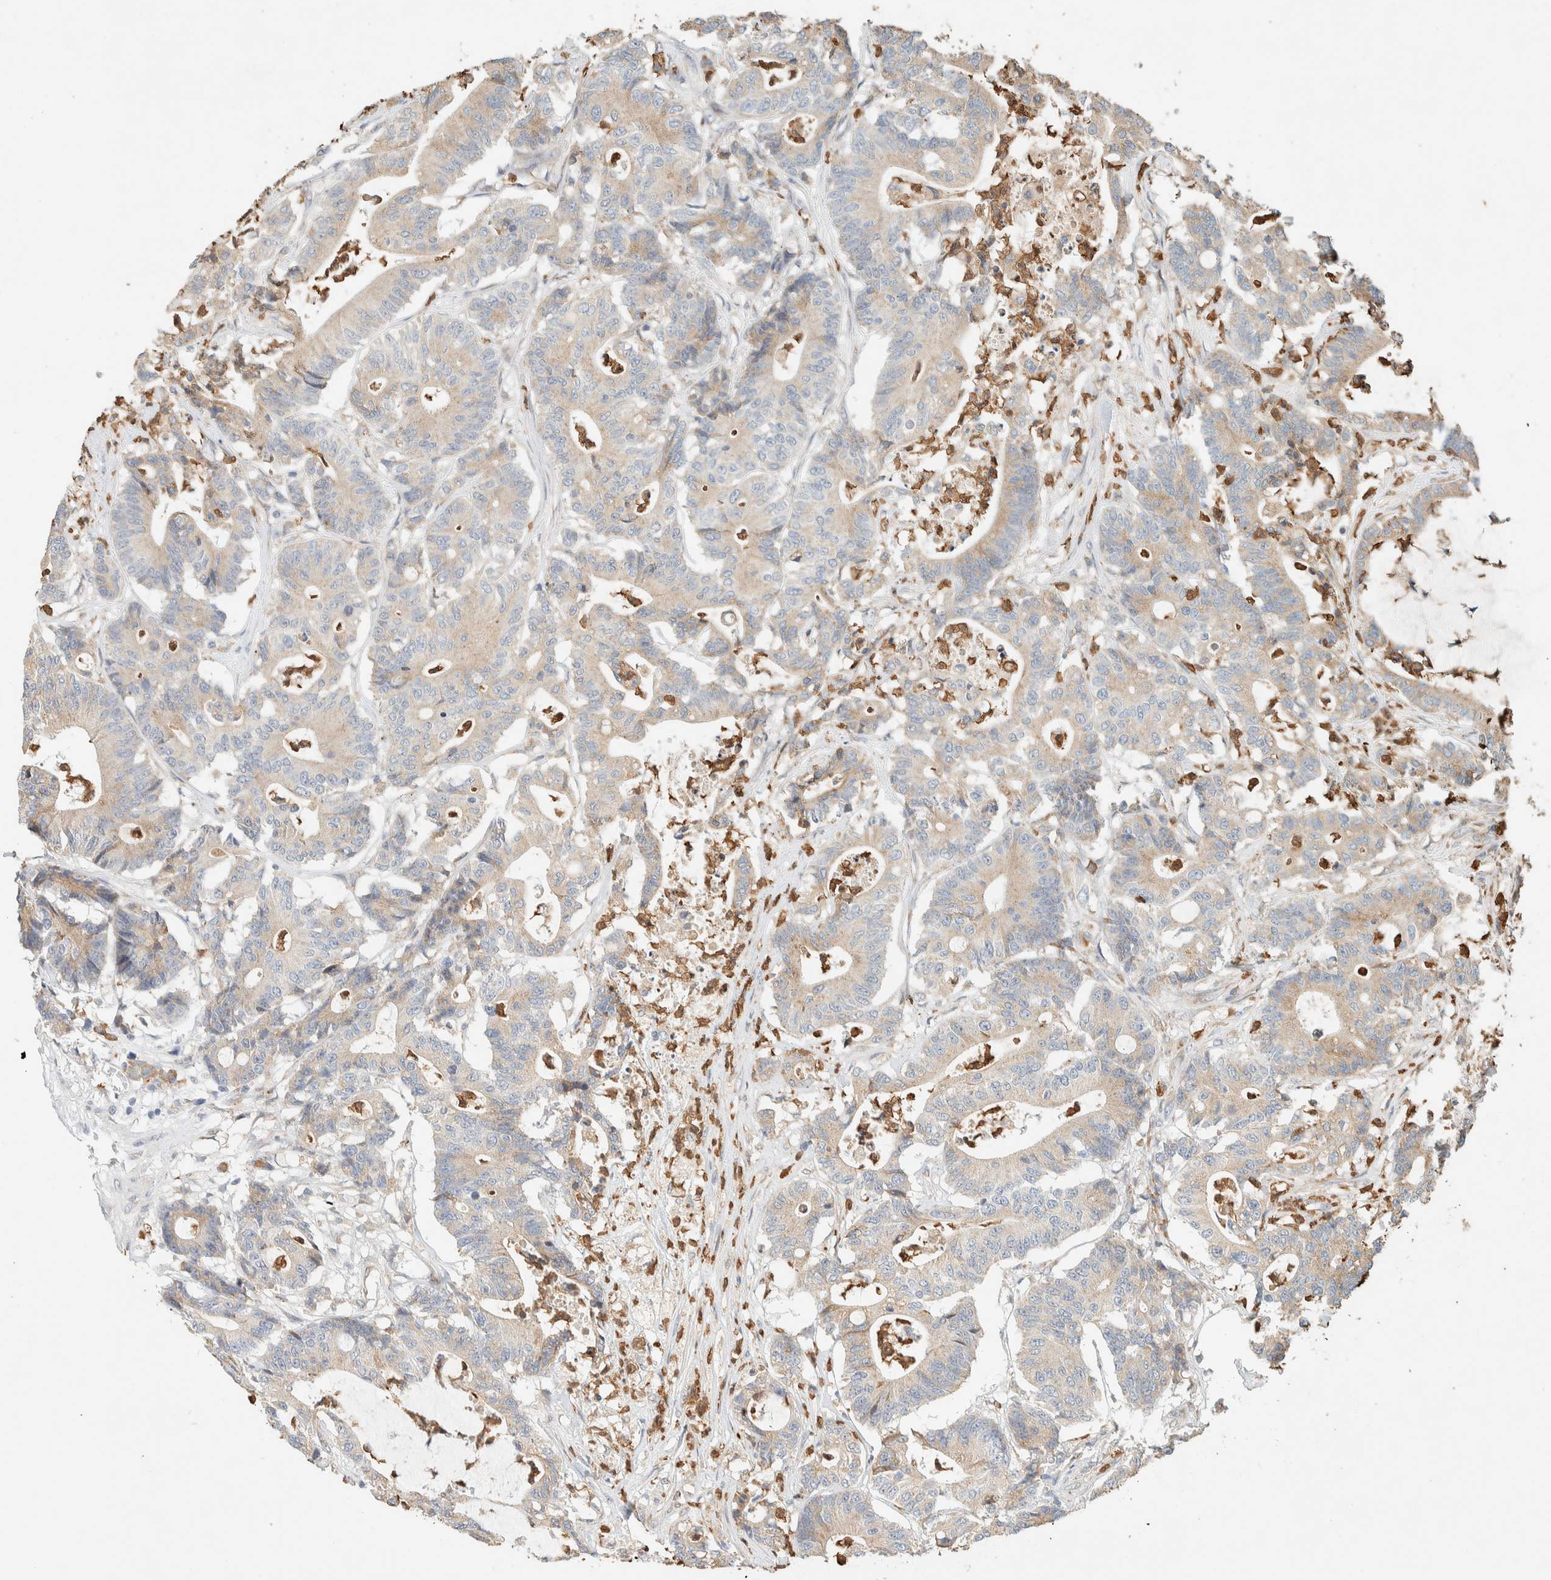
{"staining": {"intensity": "weak", "quantity": ">75%", "location": "cytoplasmic/membranous"}, "tissue": "colorectal cancer", "cell_type": "Tumor cells", "image_type": "cancer", "snomed": [{"axis": "morphology", "description": "Adenocarcinoma, NOS"}, {"axis": "topography", "description": "Colon"}], "caption": "High-magnification brightfield microscopy of adenocarcinoma (colorectal) stained with DAB (3,3'-diaminobenzidine) (brown) and counterstained with hematoxylin (blue). tumor cells exhibit weak cytoplasmic/membranous staining is seen in approximately>75% of cells. (brown staining indicates protein expression, while blue staining denotes nuclei).", "gene": "TTC3", "patient": {"sex": "female", "age": 84}}